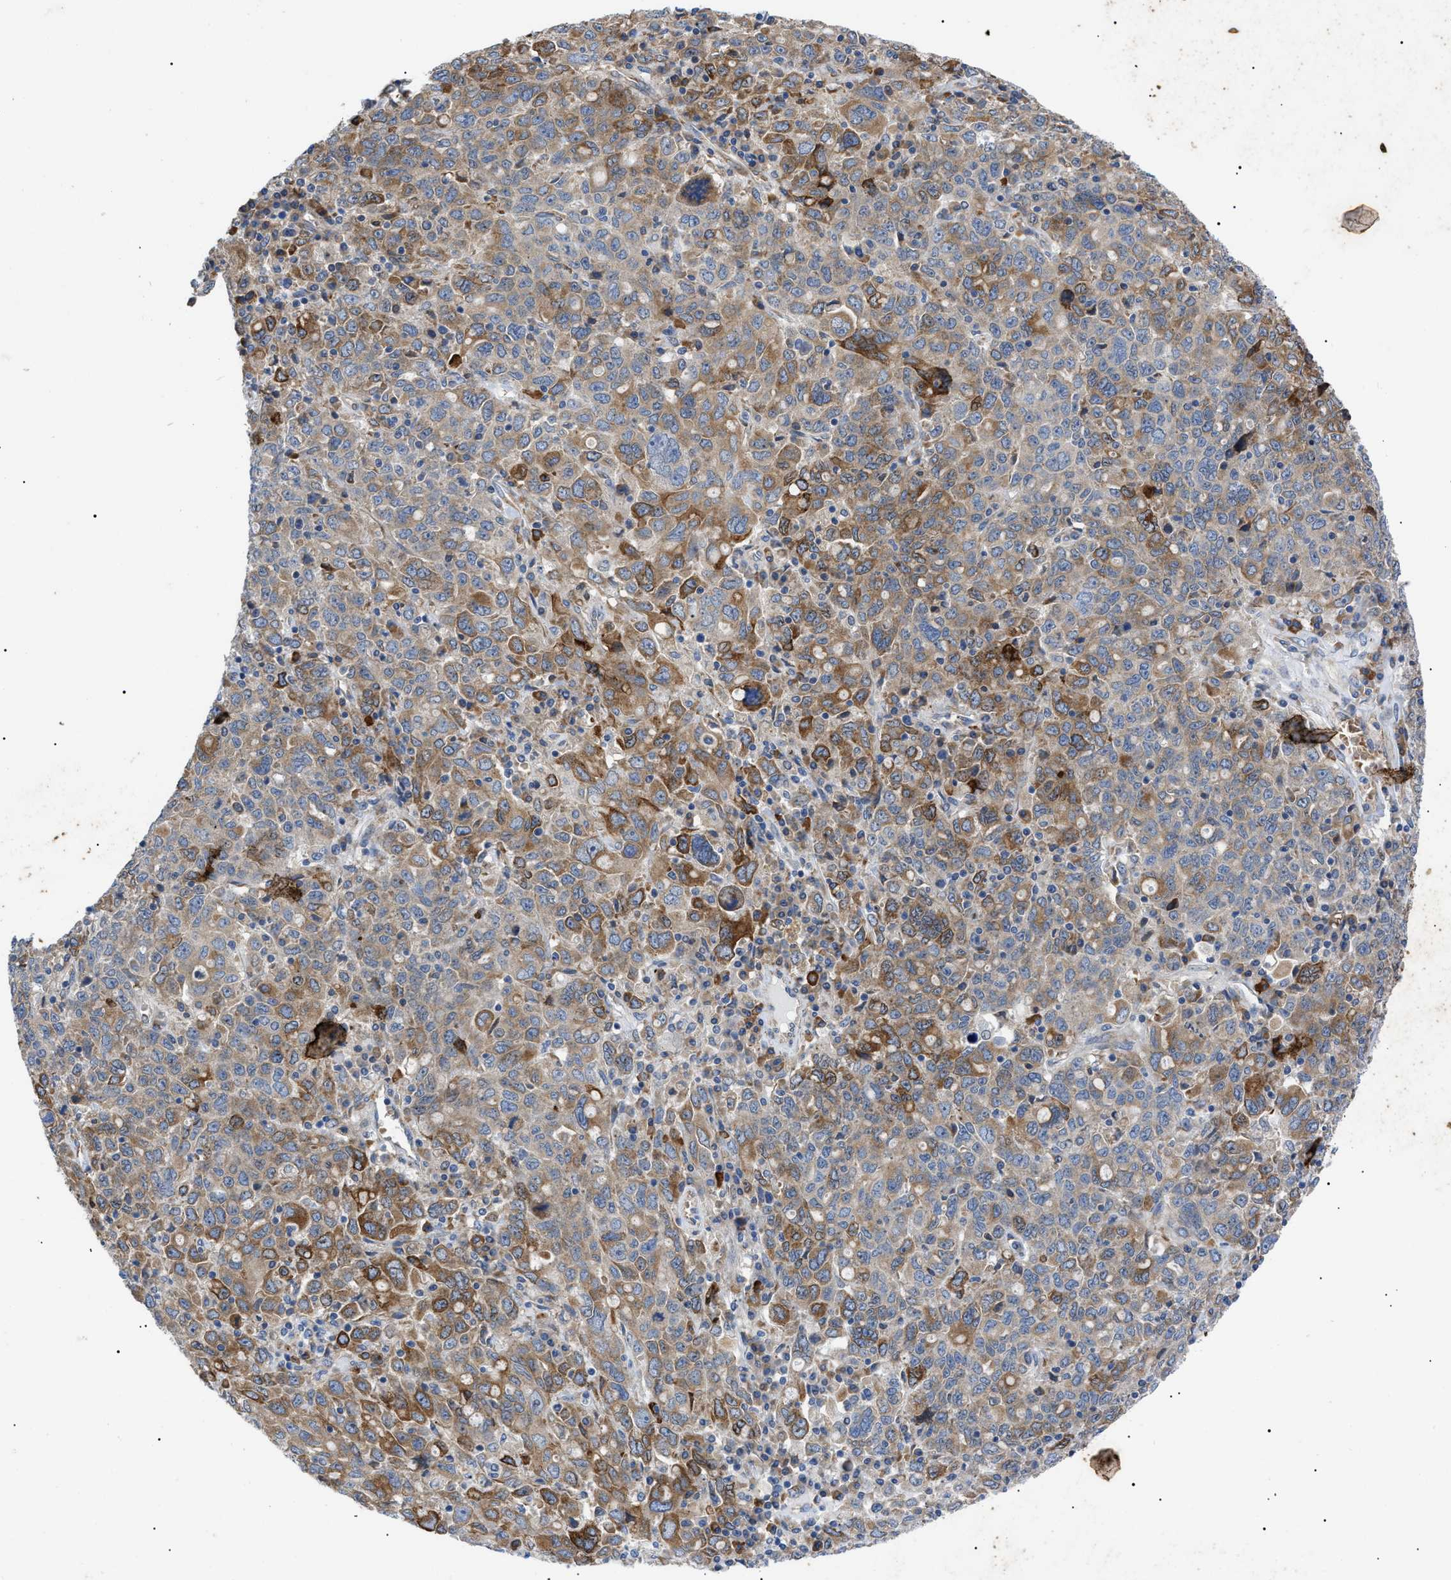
{"staining": {"intensity": "moderate", "quantity": ">75%", "location": "cytoplasmic/membranous"}, "tissue": "ovarian cancer", "cell_type": "Tumor cells", "image_type": "cancer", "snomed": [{"axis": "morphology", "description": "Carcinoma, endometroid"}, {"axis": "topography", "description": "Ovary"}], "caption": "Ovarian endometroid carcinoma stained for a protein (brown) reveals moderate cytoplasmic/membranous positive staining in approximately >75% of tumor cells.", "gene": "HSPB8", "patient": {"sex": "female", "age": 62}}